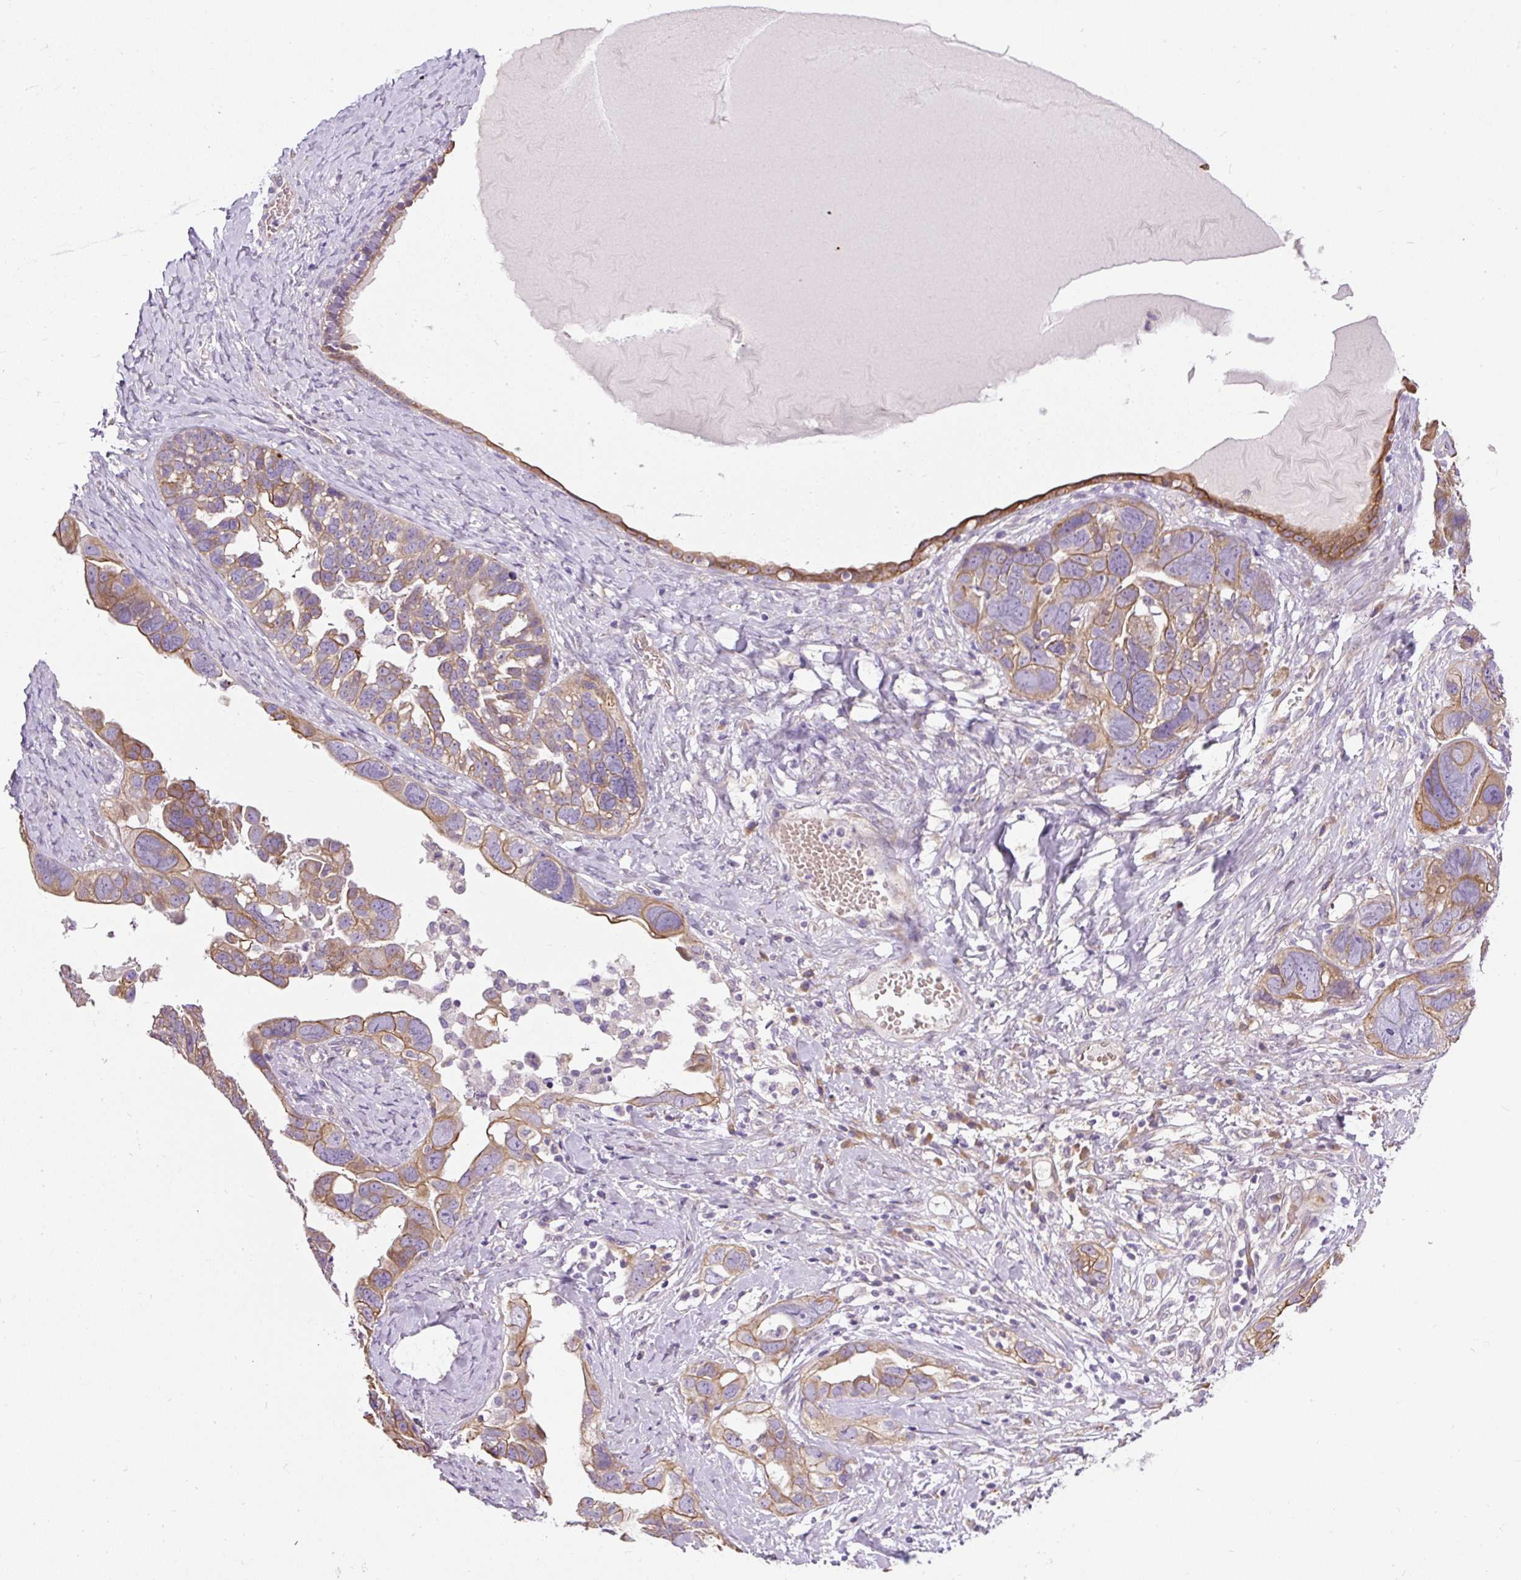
{"staining": {"intensity": "weak", "quantity": ">75%", "location": "cytoplasmic/membranous"}, "tissue": "ovarian cancer", "cell_type": "Tumor cells", "image_type": "cancer", "snomed": [{"axis": "morphology", "description": "Cystadenocarcinoma, serous, NOS"}, {"axis": "topography", "description": "Ovary"}], "caption": "Brown immunohistochemical staining in serous cystadenocarcinoma (ovarian) reveals weak cytoplasmic/membranous positivity in about >75% of tumor cells.", "gene": "FAM149A", "patient": {"sex": "female", "age": 79}}